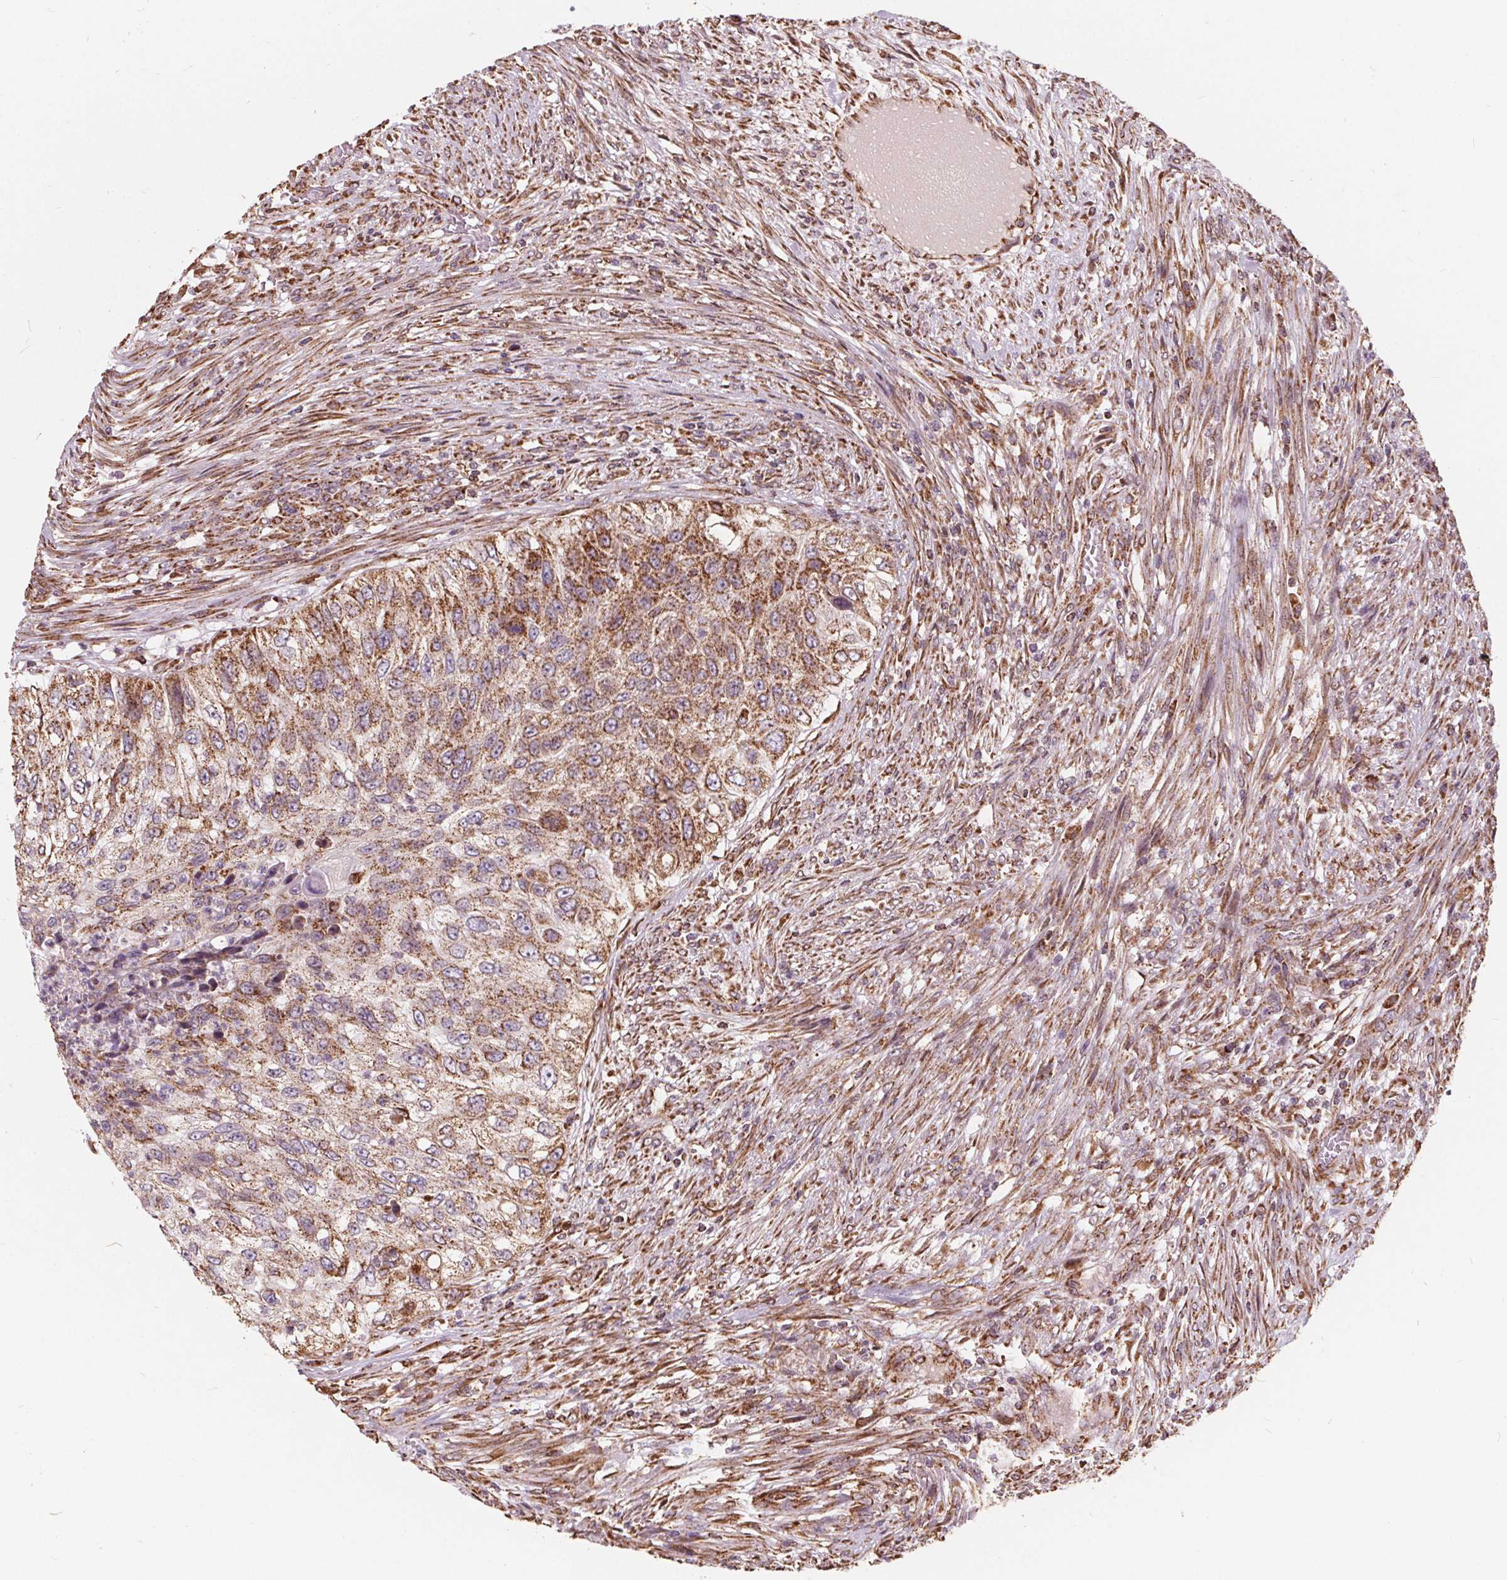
{"staining": {"intensity": "moderate", "quantity": "25%-75%", "location": "cytoplasmic/membranous"}, "tissue": "urothelial cancer", "cell_type": "Tumor cells", "image_type": "cancer", "snomed": [{"axis": "morphology", "description": "Urothelial carcinoma, High grade"}, {"axis": "topography", "description": "Urinary bladder"}], "caption": "Immunohistochemistry (DAB (3,3'-diaminobenzidine)) staining of urothelial carcinoma (high-grade) shows moderate cytoplasmic/membranous protein positivity in about 25%-75% of tumor cells.", "gene": "PLSCR3", "patient": {"sex": "female", "age": 60}}